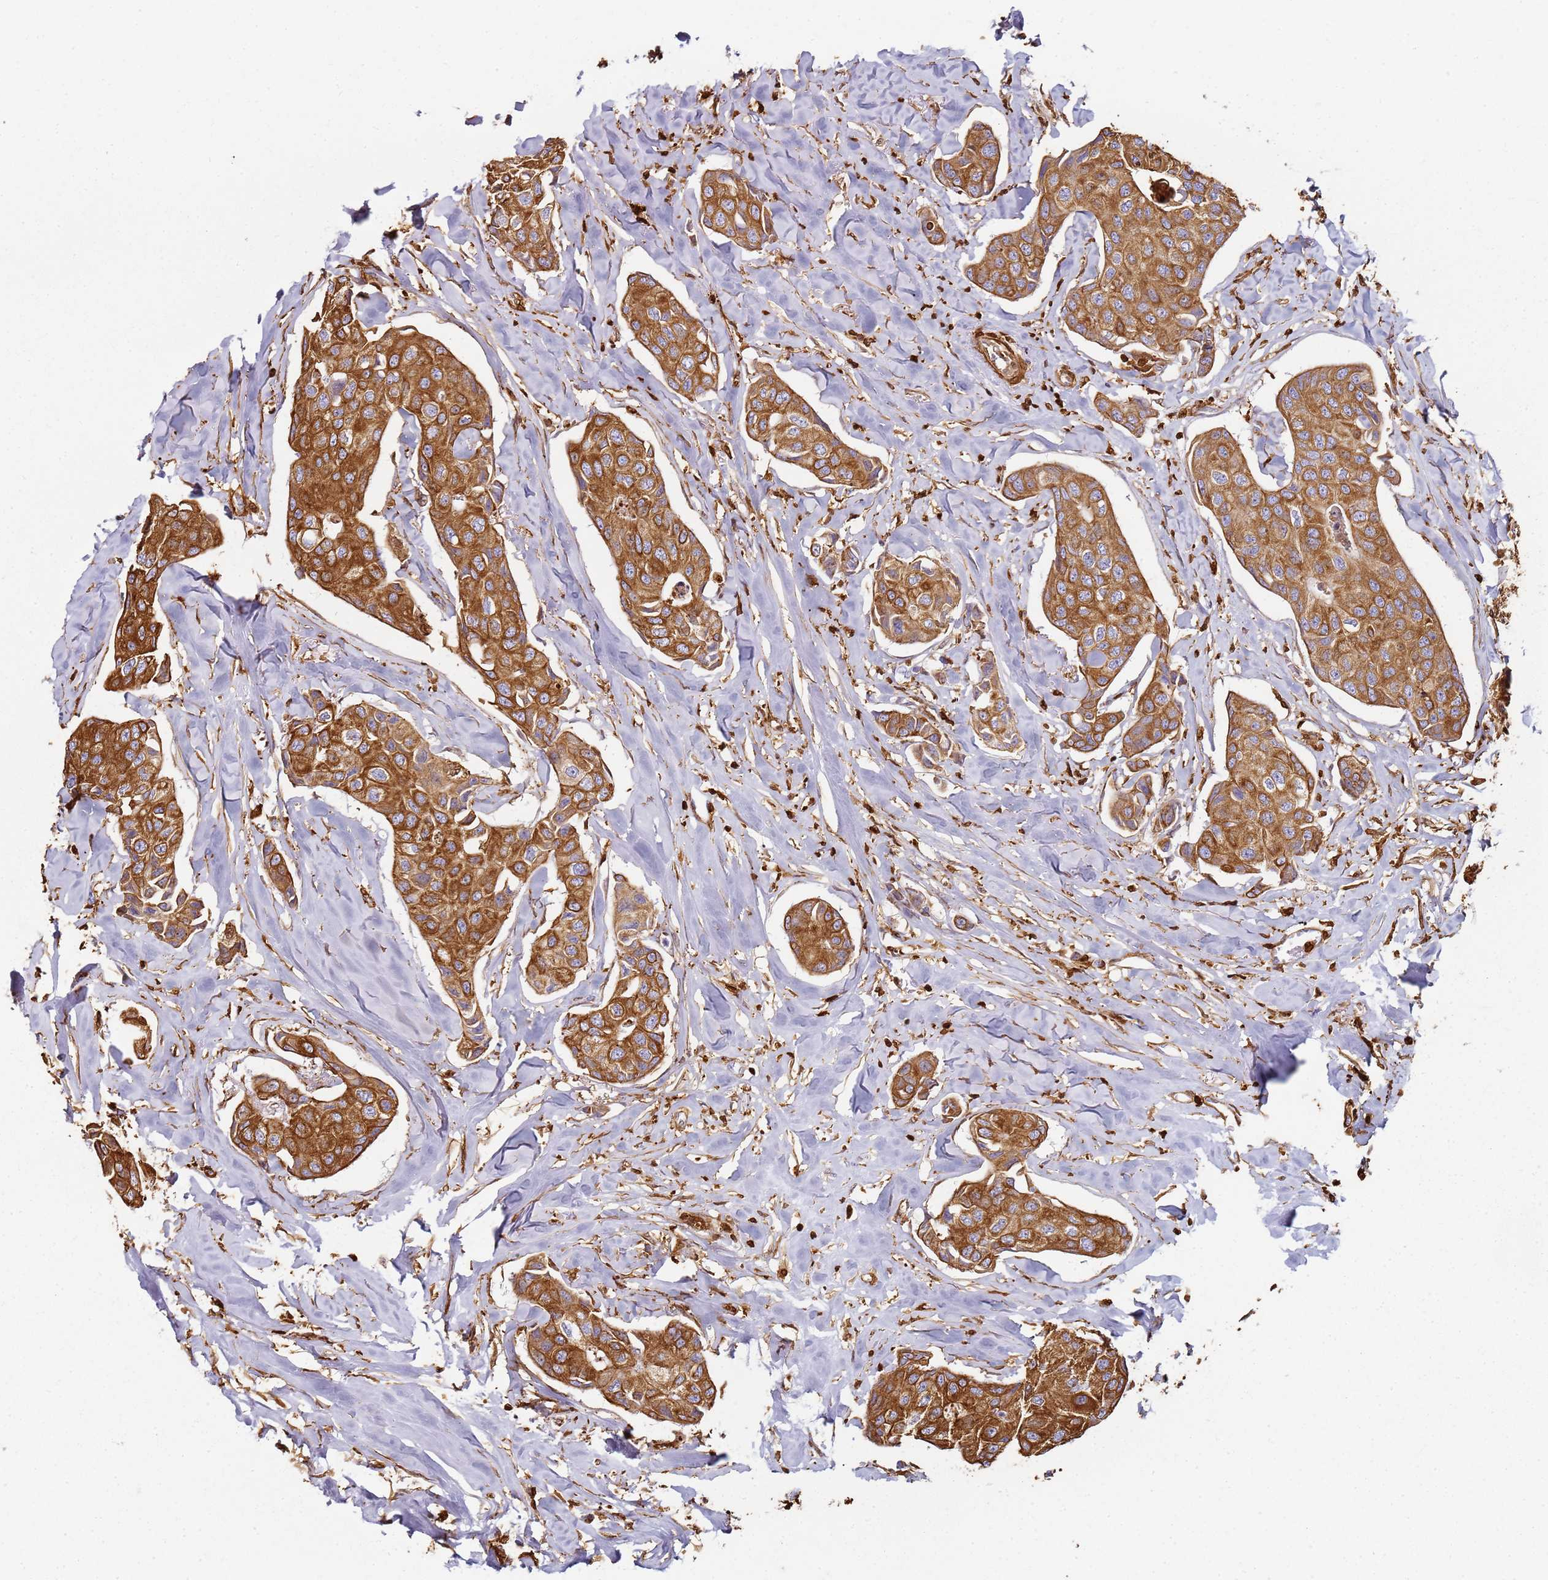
{"staining": {"intensity": "moderate", "quantity": ">75%", "location": "cytoplasmic/membranous"}, "tissue": "breast cancer", "cell_type": "Tumor cells", "image_type": "cancer", "snomed": [{"axis": "morphology", "description": "Duct carcinoma"}, {"axis": "topography", "description": "Breast"}], "caption": "Immunohistochemical staining of human breast cancer exhibits medium levels of moderate cytoplasmic/membranous protein positivity in about >75% of tumor cells.", "gene": "S100A4", "patient": {"sex": "female", "age": 80}}